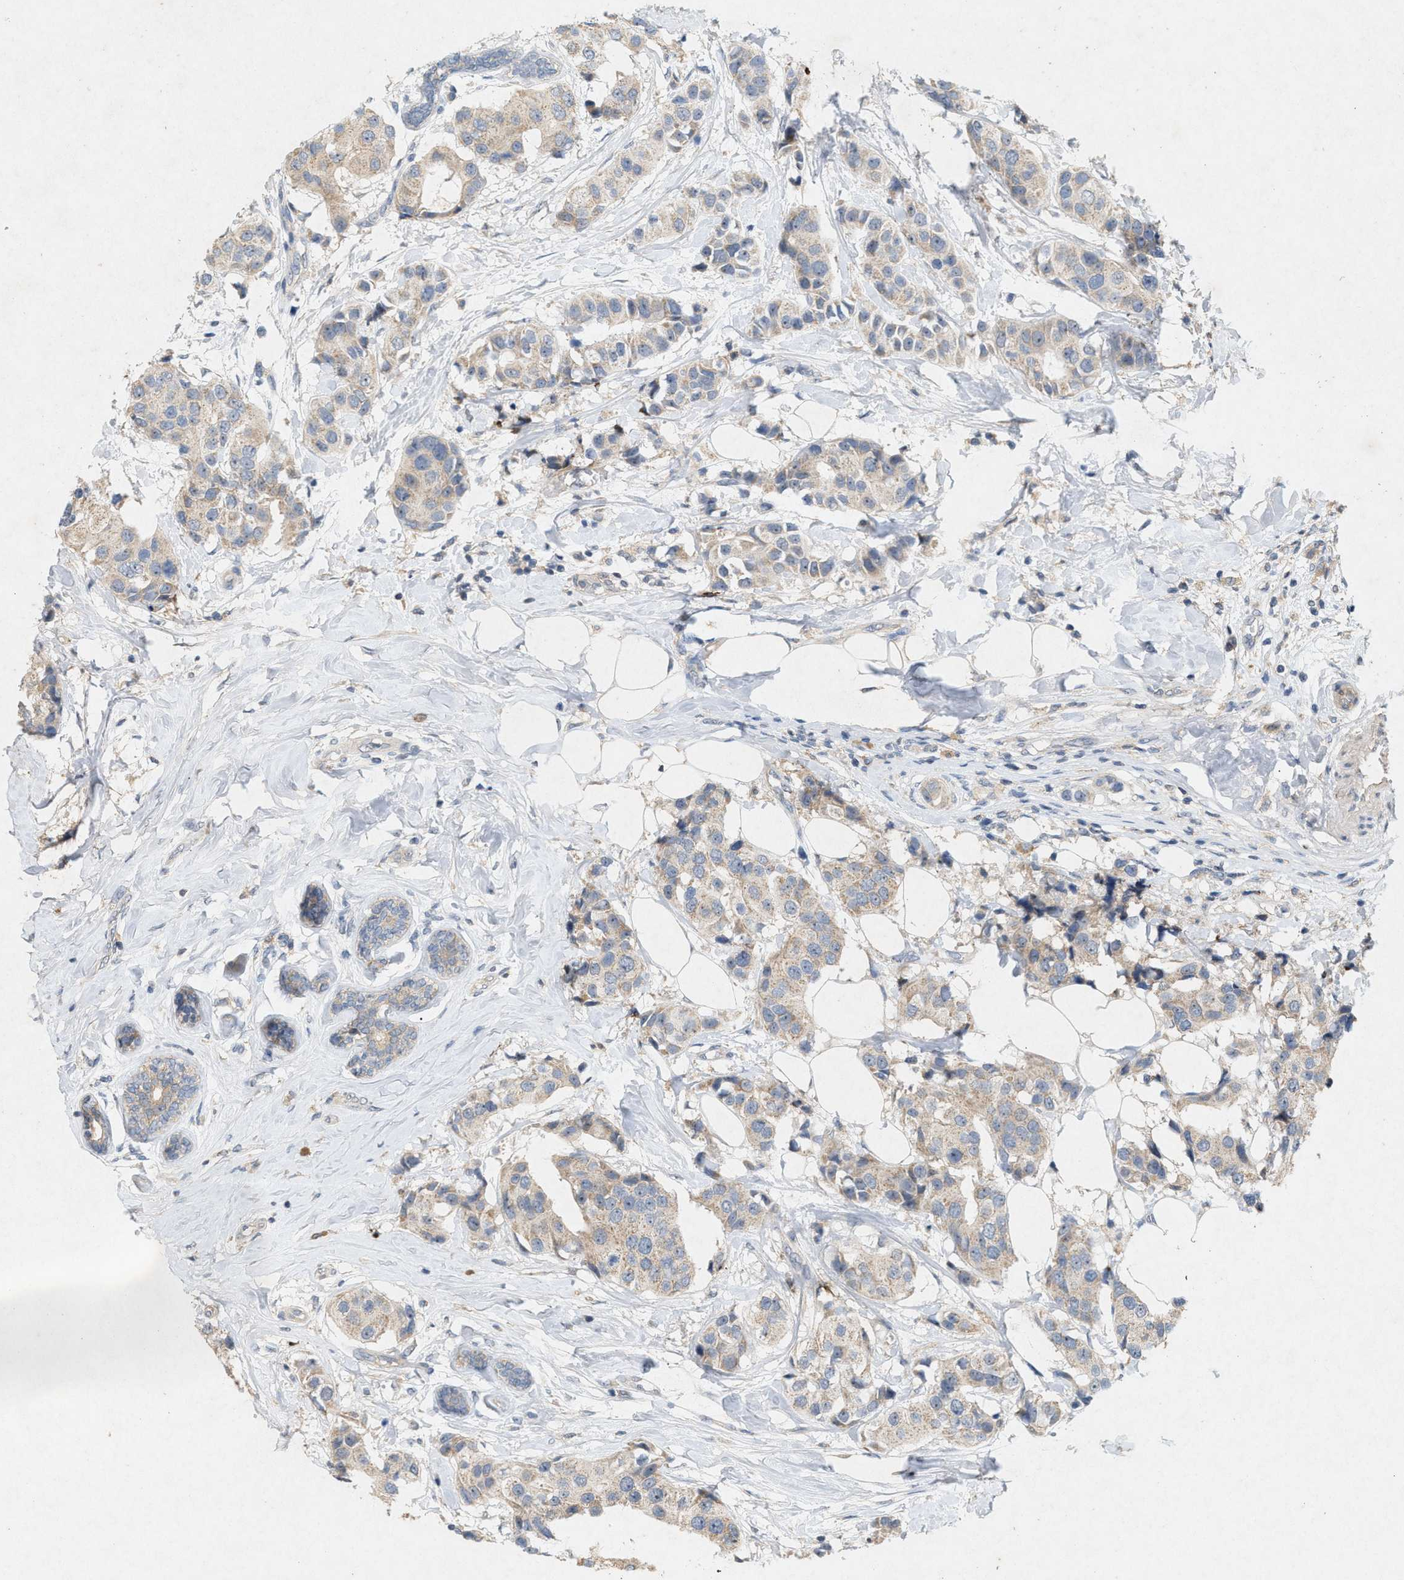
{"staining": {"intensity": "negative", "quantity": "none", "location": "none"}, "tissue": "breast cancer", "cell_type": "Tumor cells", "image_type": "cancer", "snomed": [{"axis": "morphology", "description": "Normal tissue, NOS"}, {"axis": "morphology", "description": "Duct carcinoma"}, {"axis": "topography", "description": "Breast"}], "caption": "This is a micrograph of IHC staining of breast cancer (infiltrating ductal carcinoma), which shows no positivity in tumor cells.", "gene": "DCAF7", "patient": {"sex": "female", "age": 39}}